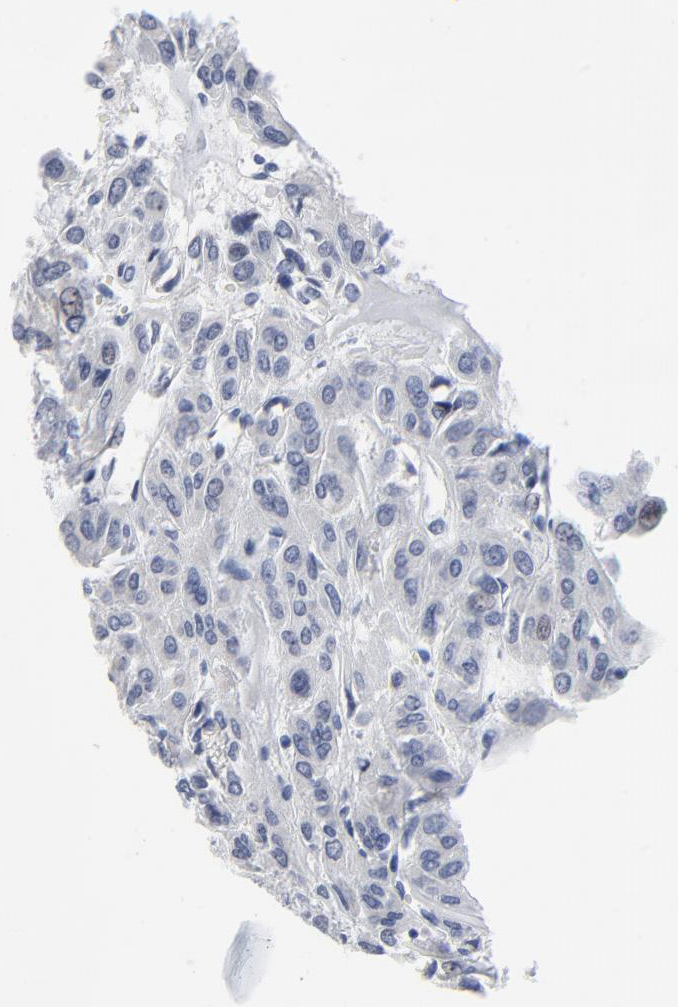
{"staining": {"intensity": "negative", "quantity": "none", "location": "none"}, "tissue": "thyroid cancer", "cell_type": "Tumor cells", "image_type": "cancer", "snomed": [{"axis": "morphology", "description": "Follicular adenoma carcinoma, NOS"}, {"axis": "topography", "description": "Thyroid gland"}], "caption": "Thyroid follicular adenoma carcinoma was stained to show a protein in brown. There is no significant expression in tumor cells.", "gene": "ZNF589", "patient": {"sex": "female", "age": 71}}